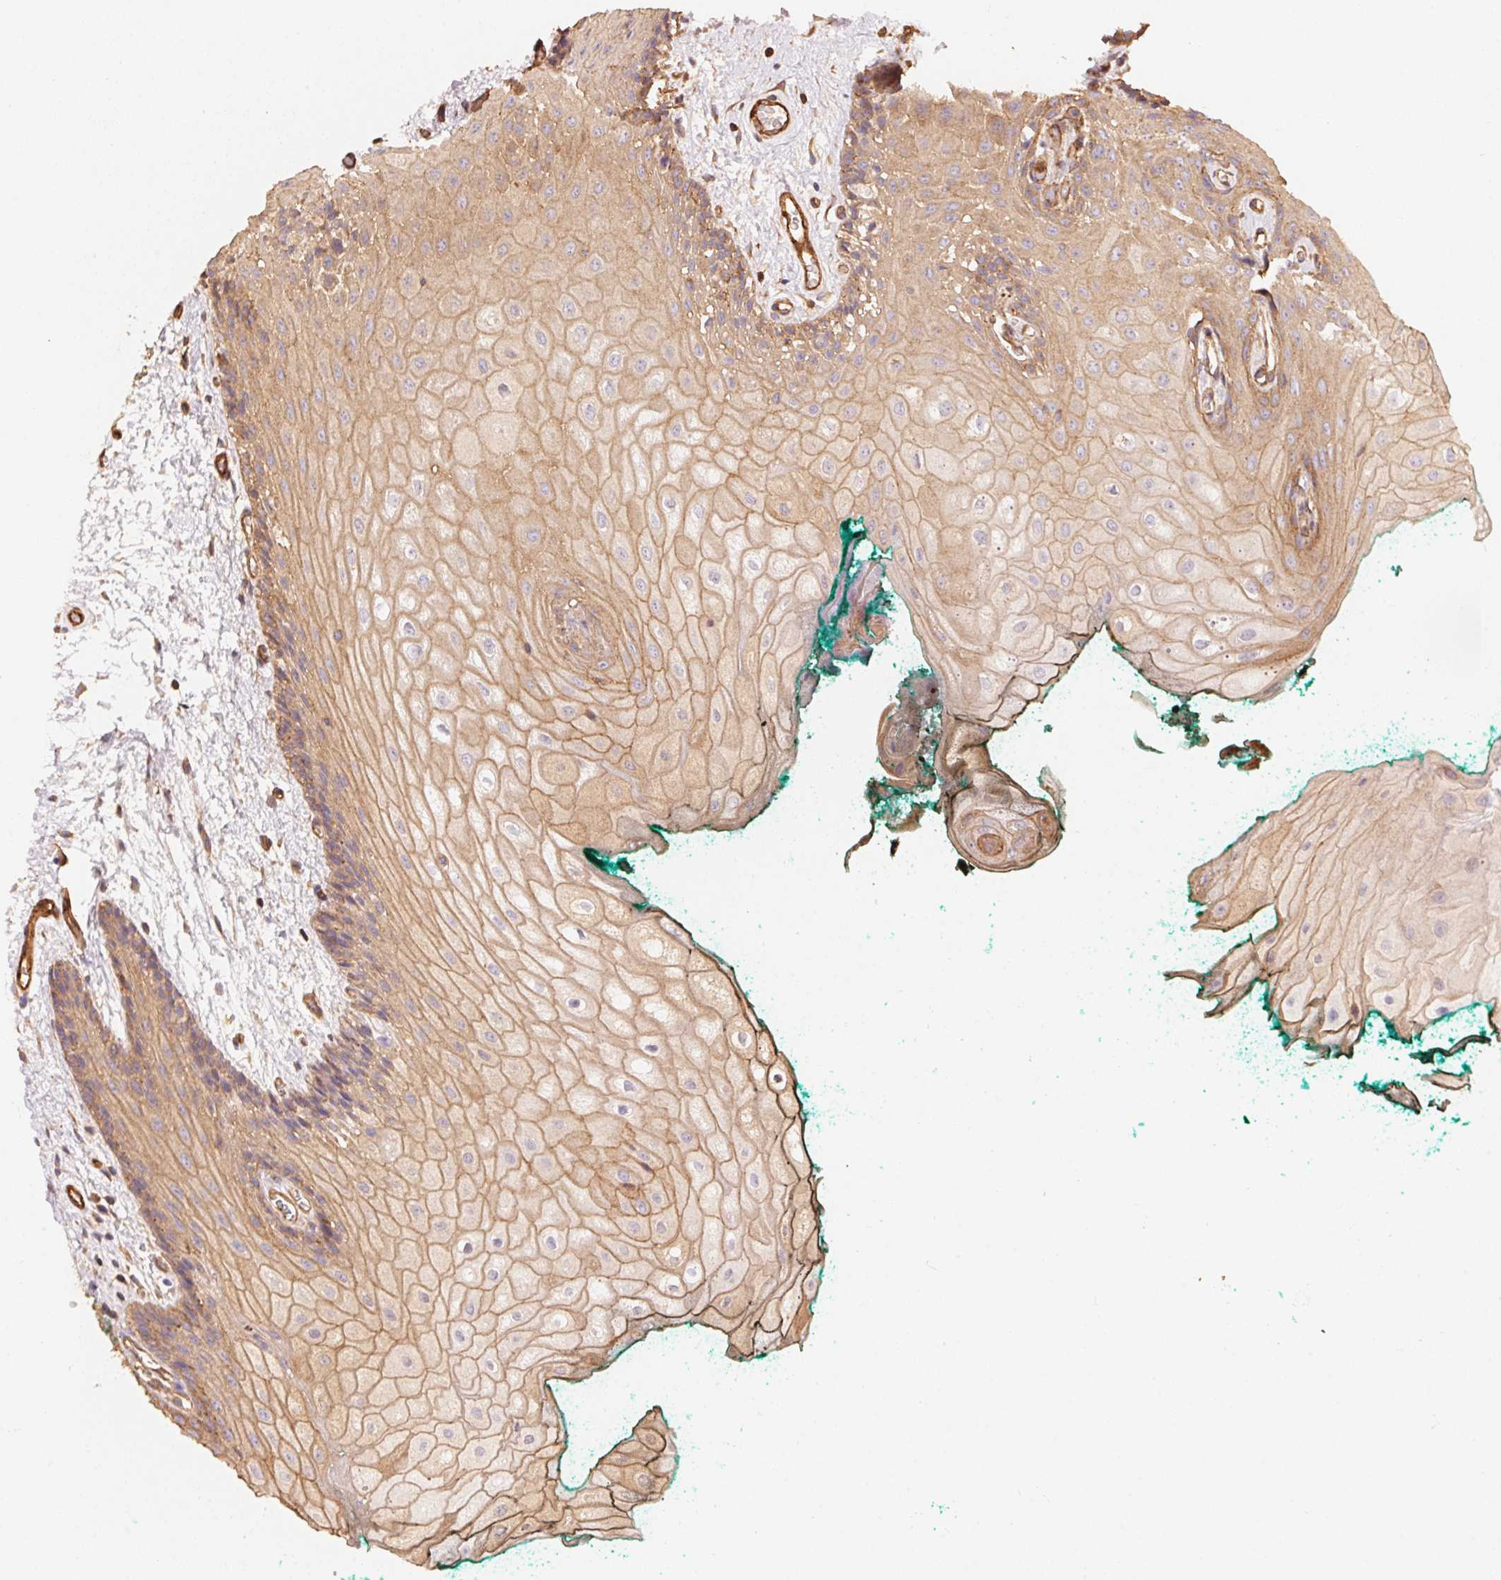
{"staining": {"intensity": "moderate", "quantity": "25%-75%", "location": "cytoplasmic/membranous"}, "tissue": "oral mucosa", "cell_type": "Squamous epithelial cells", "image_type": "normal", "snomed": [{"axis": "morphology", "description": "Normal tissue, NOS"}, {"axis": "topography", "description": "Oral tissue"}], "caption": "Immunohistochemical staining of normal human oral mucosa reveals 25%-75% levels of moderate cytoplasmic/membranous protein expression in about 25%-75% of squamous epithelial cells.", "gene": "FRAS1", "patient": {"sex": "female", "age": 68}}